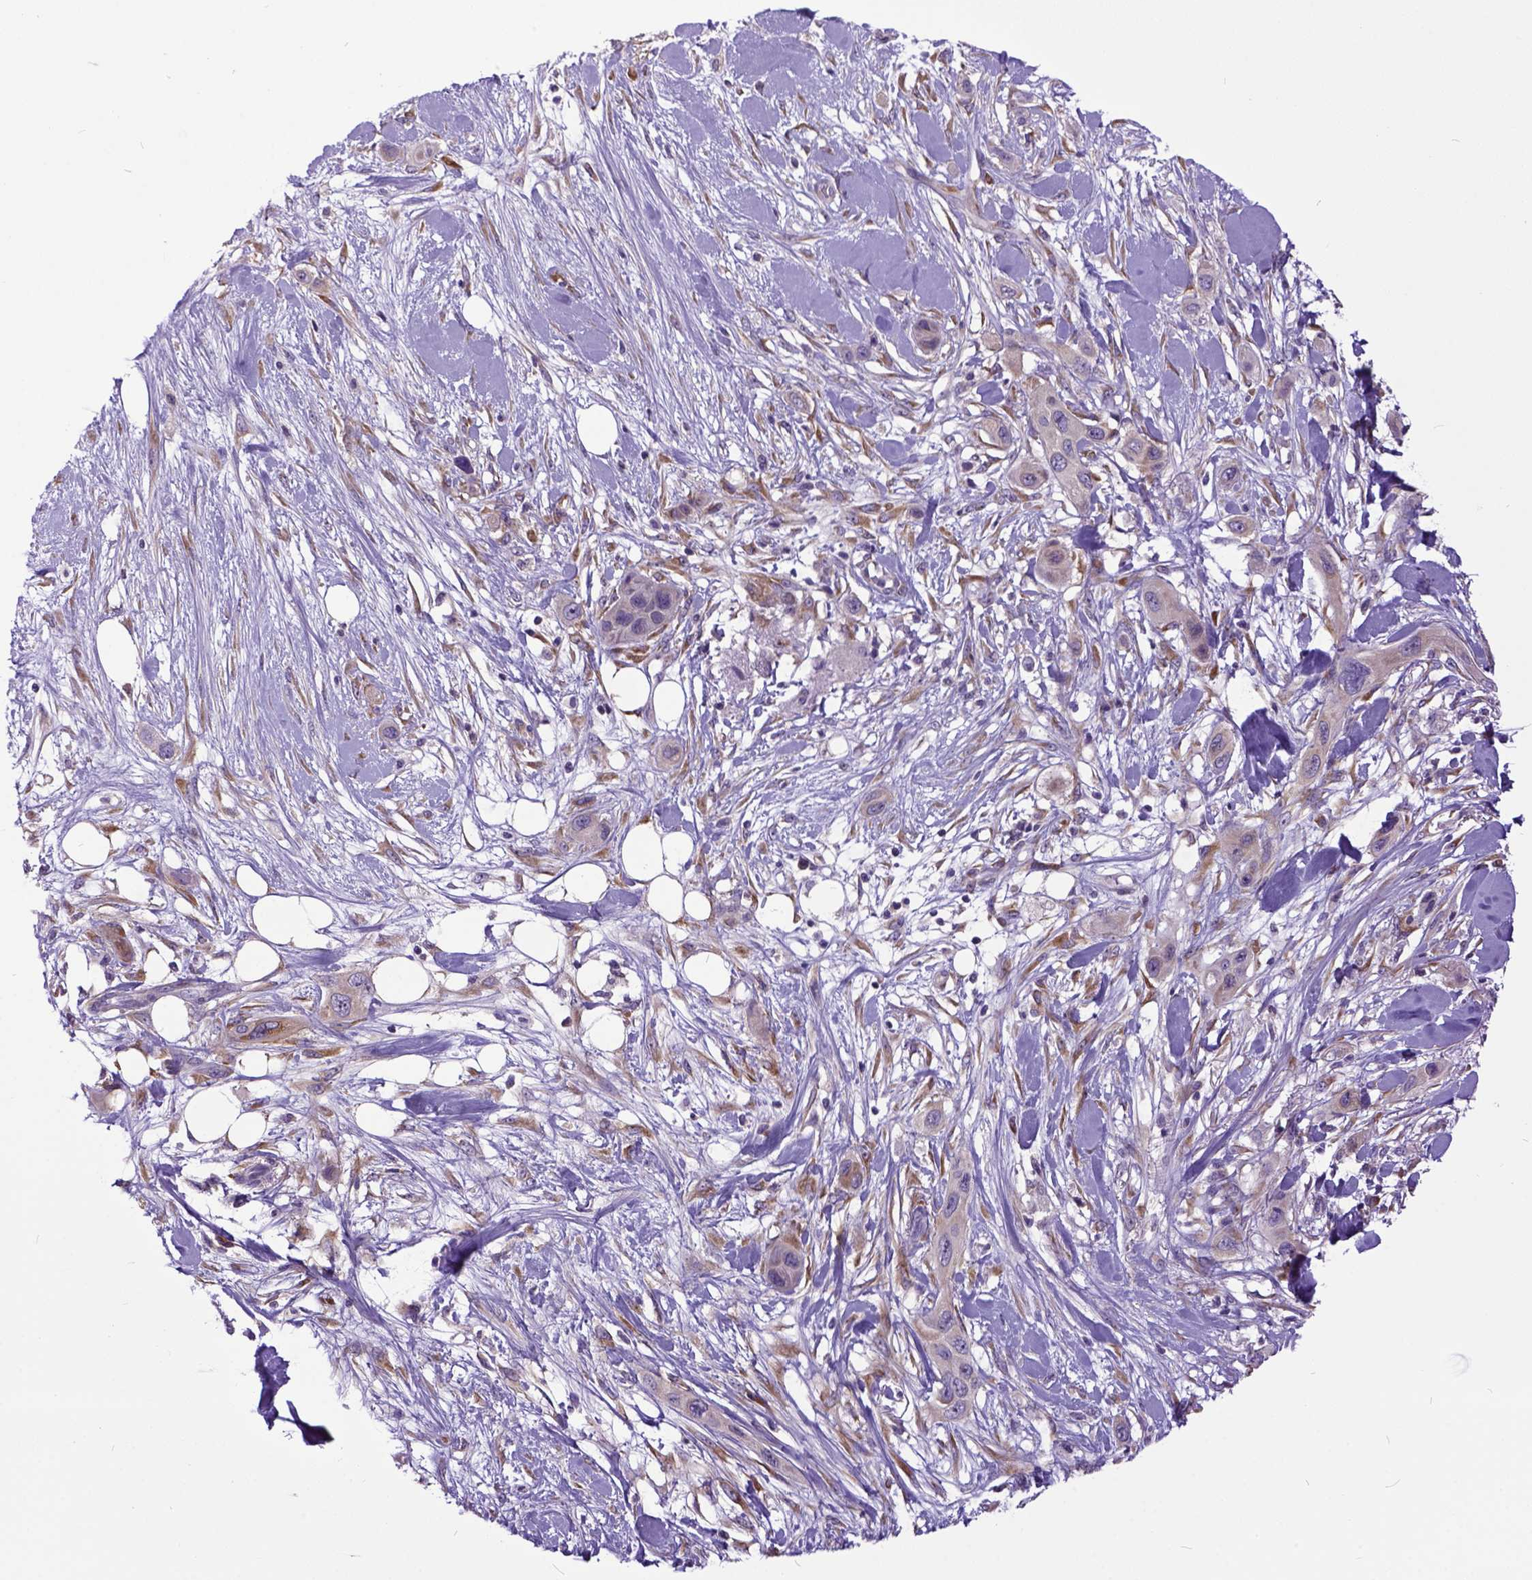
{"staining": {"intensity": "negative", "quantity": "none", "location": "none"}, "tissue": "skin cancer", "cell_type": "Tumor cells", "image_type": "cancer", "snomed": [{"axis": "morphology", "description": "Squamous cell carcinoma, NOS"}, {"axis": "topography", "description": "Skin"}], "caption": "A histopathology image of human skin cancer is negative for staining in tumor cells. (Immunohistochemistry (ihc), brightfield microscopy, high magnification).", "gene": "NEK5", "patient": {"sex": "male", "age": 79}}